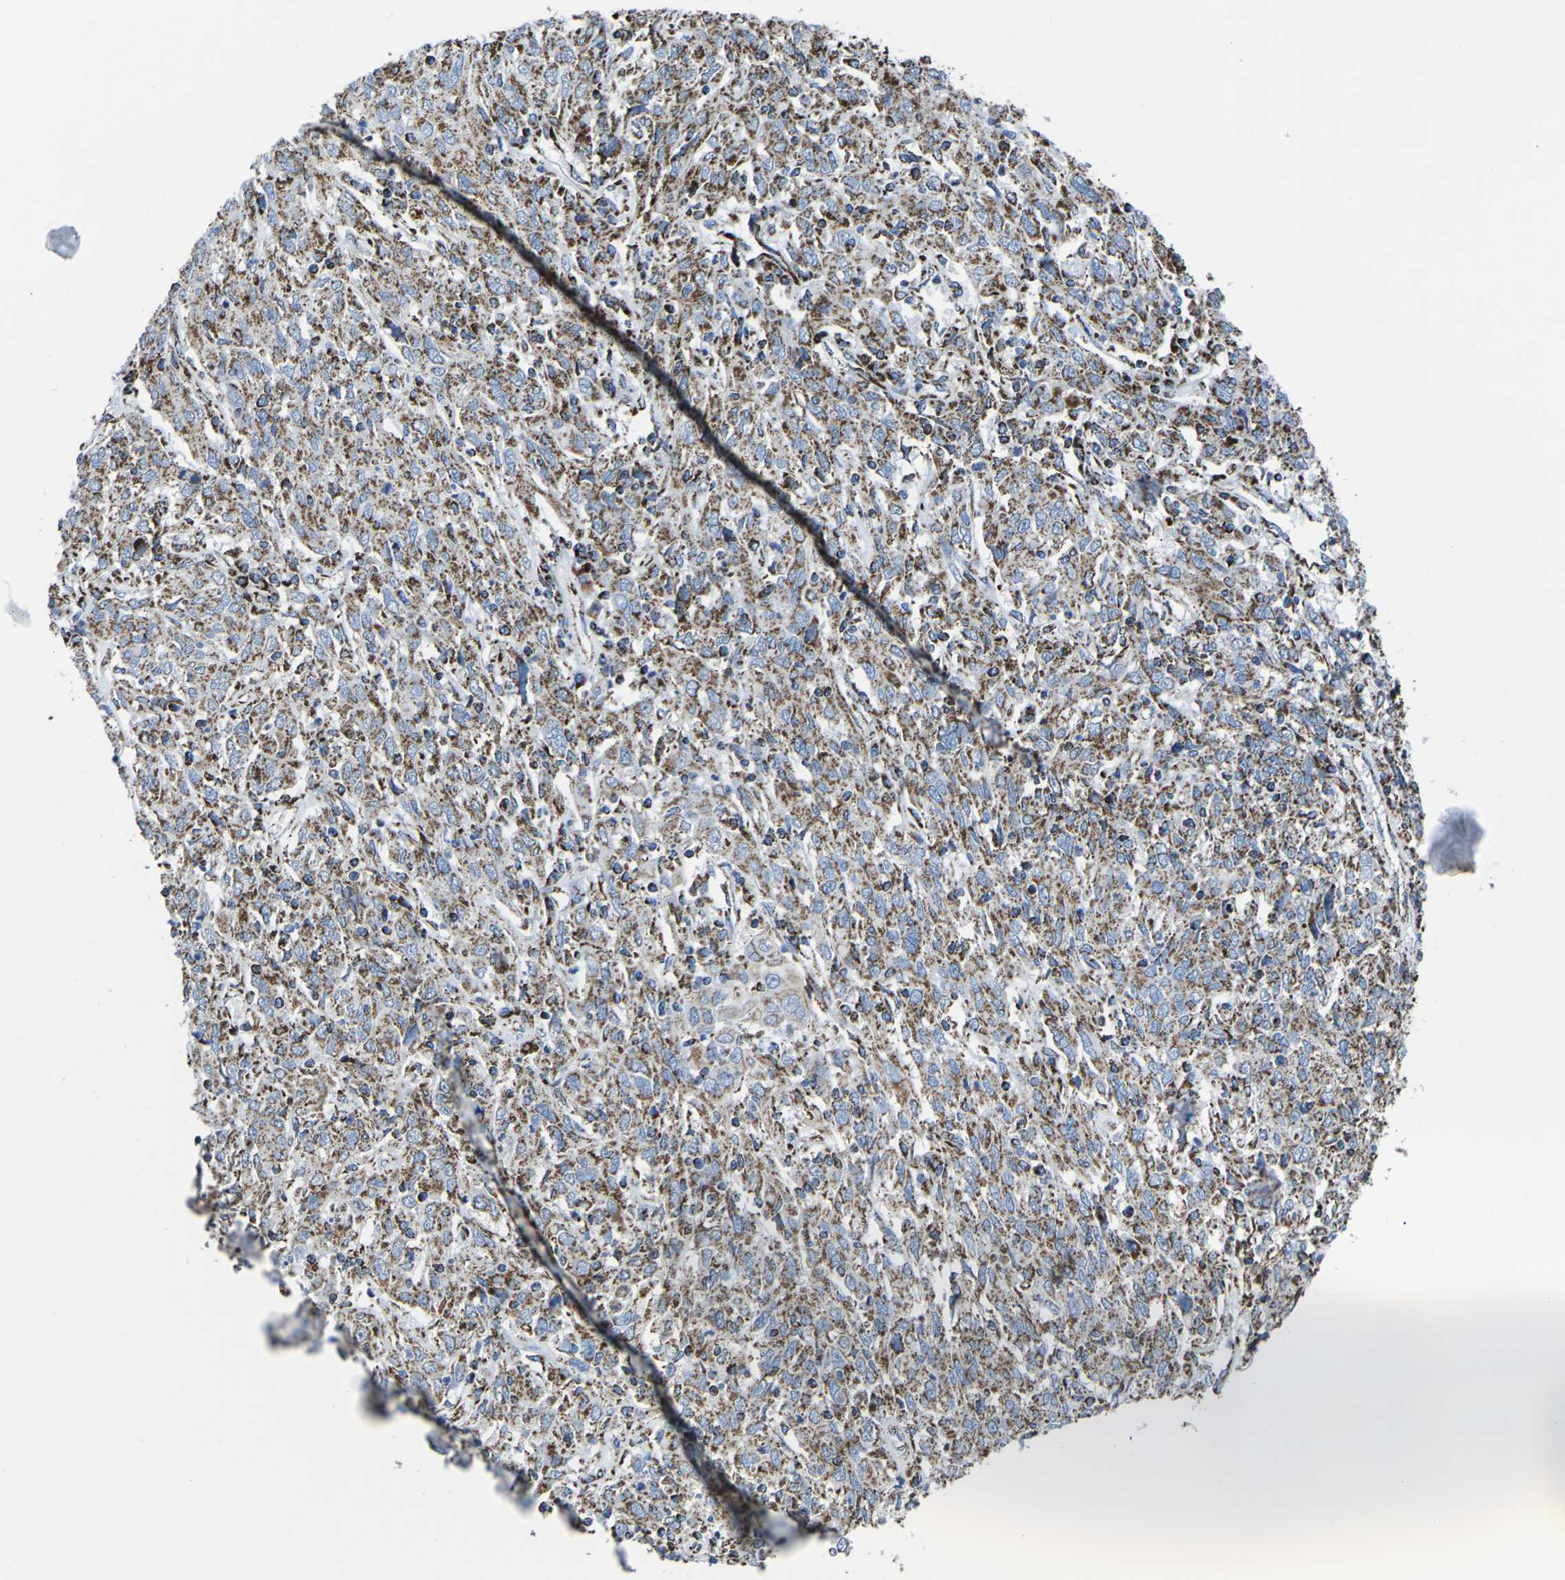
{"staining": {"intensity": "strong", "quantity": "25%-75%", "location": "cytoplasmic/membranous"}, "tissue": "cervical cancer", "cell_type": "Tumor cells", "image_type": "cancer", "snomed": [{"axis": "morphology", "description": "Squamous cell carcinoma, NOS"}, {"axis": "topography", "description": "Cervix"}], "caption": "The immunohistochemical stain labels strong cytoplasmic/membranous positivity in tumor cells of squamous cell carcinoma (cervical) tissue. (Brightfield microscopy of DAB IHC at high magnification).", "gene": "MT-CO2", "patient": {"sex": "female", "age": 46}}